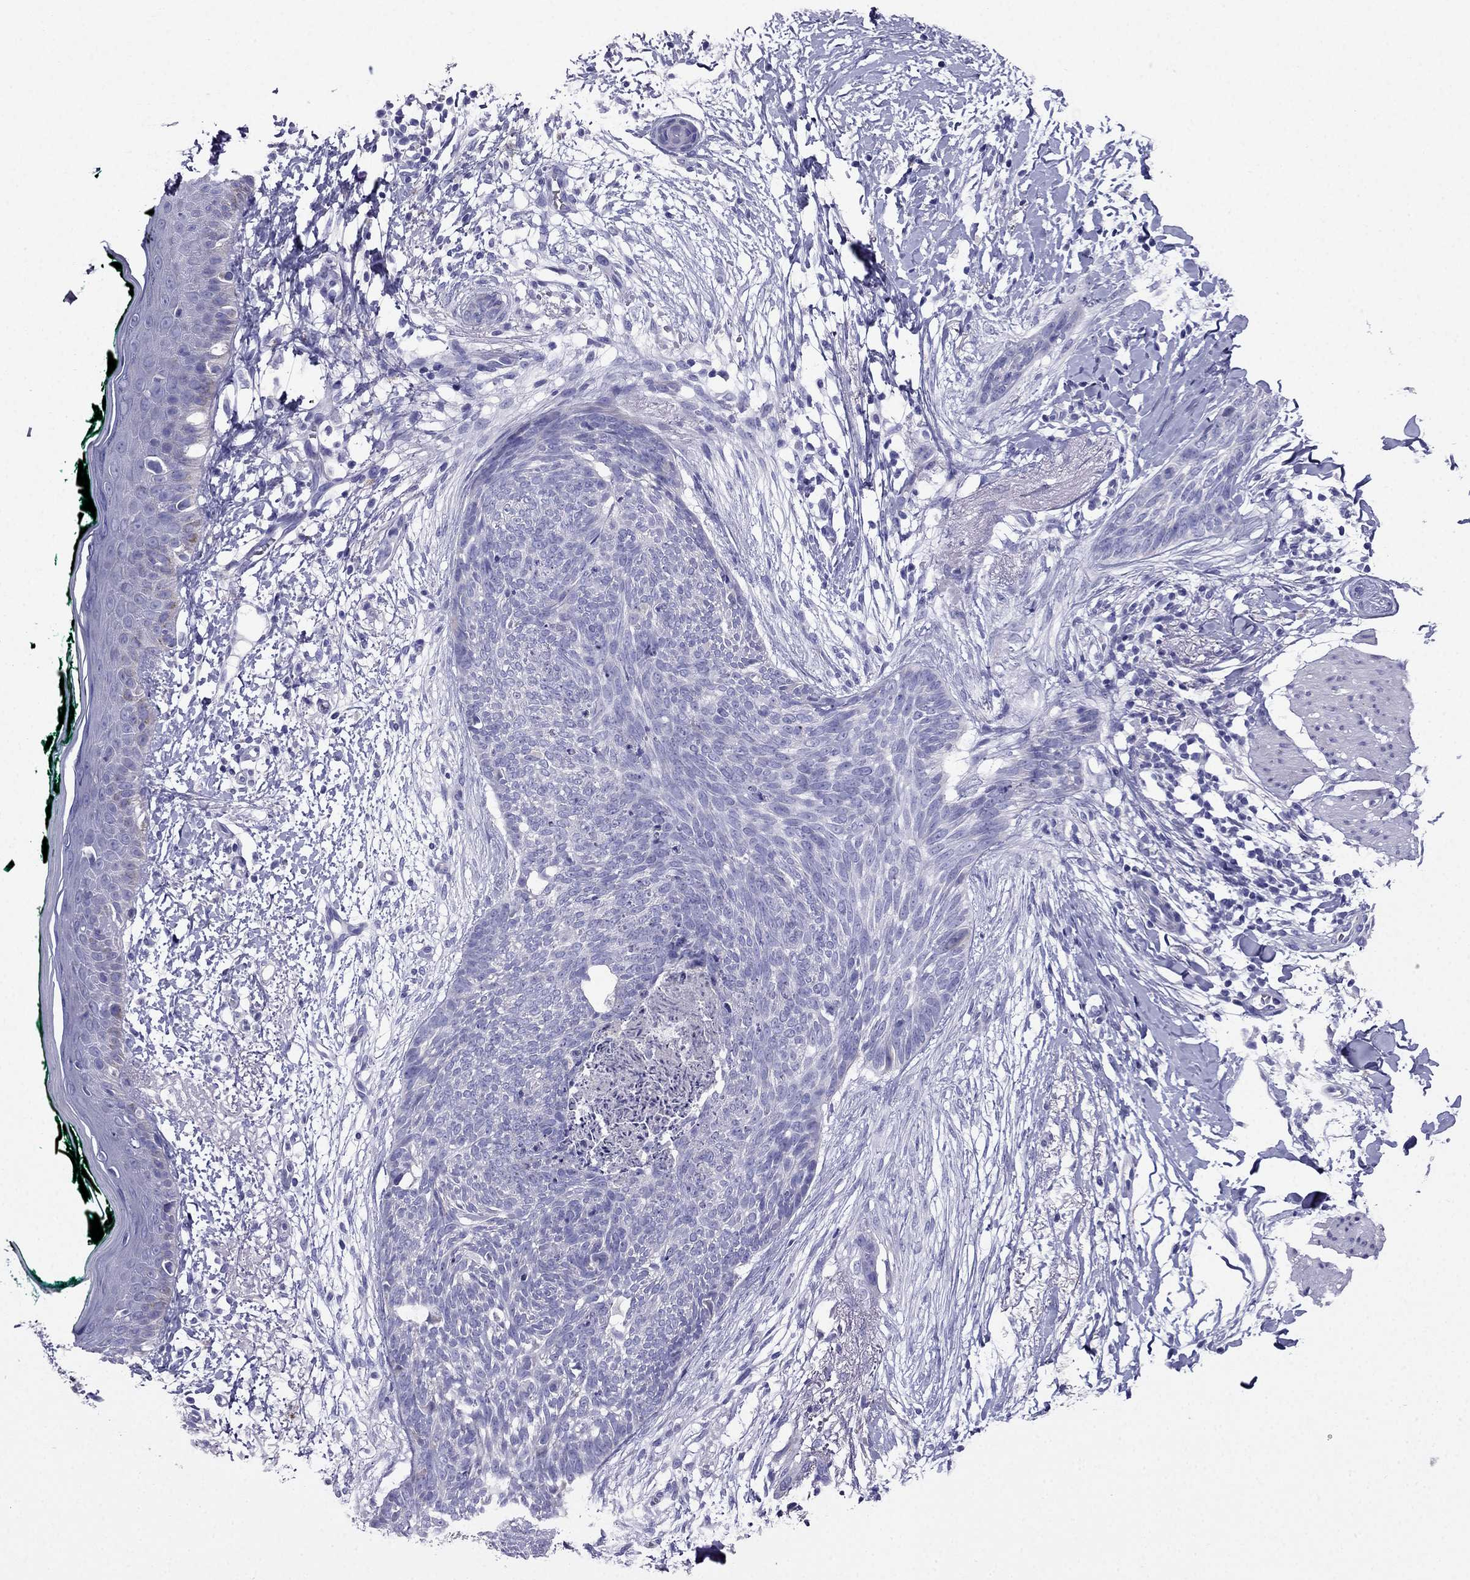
{"staining": {"intensity": "negative", "quantity": "none", "location": "none"}, "tissue": "skin cancer", "cell_type": "Tumor cells", "image_type": "cancer", "snomed": [{"axis": "morphology", "description": "Normal tissue, NOS"}, {"axis": "morphology", "description": "Basal cell carcinoma"}, {"axis": "topography", "description": "Skin"}], "caption": "Immunohistochemistry (IHC) histopathology image of neoplastic tissue: skin basal cell carcinoma stained with DAB exhibits no significant protein staining in tumor cells.", "gene": "PTH", "patient": {"sex": "male", "age": 84}}